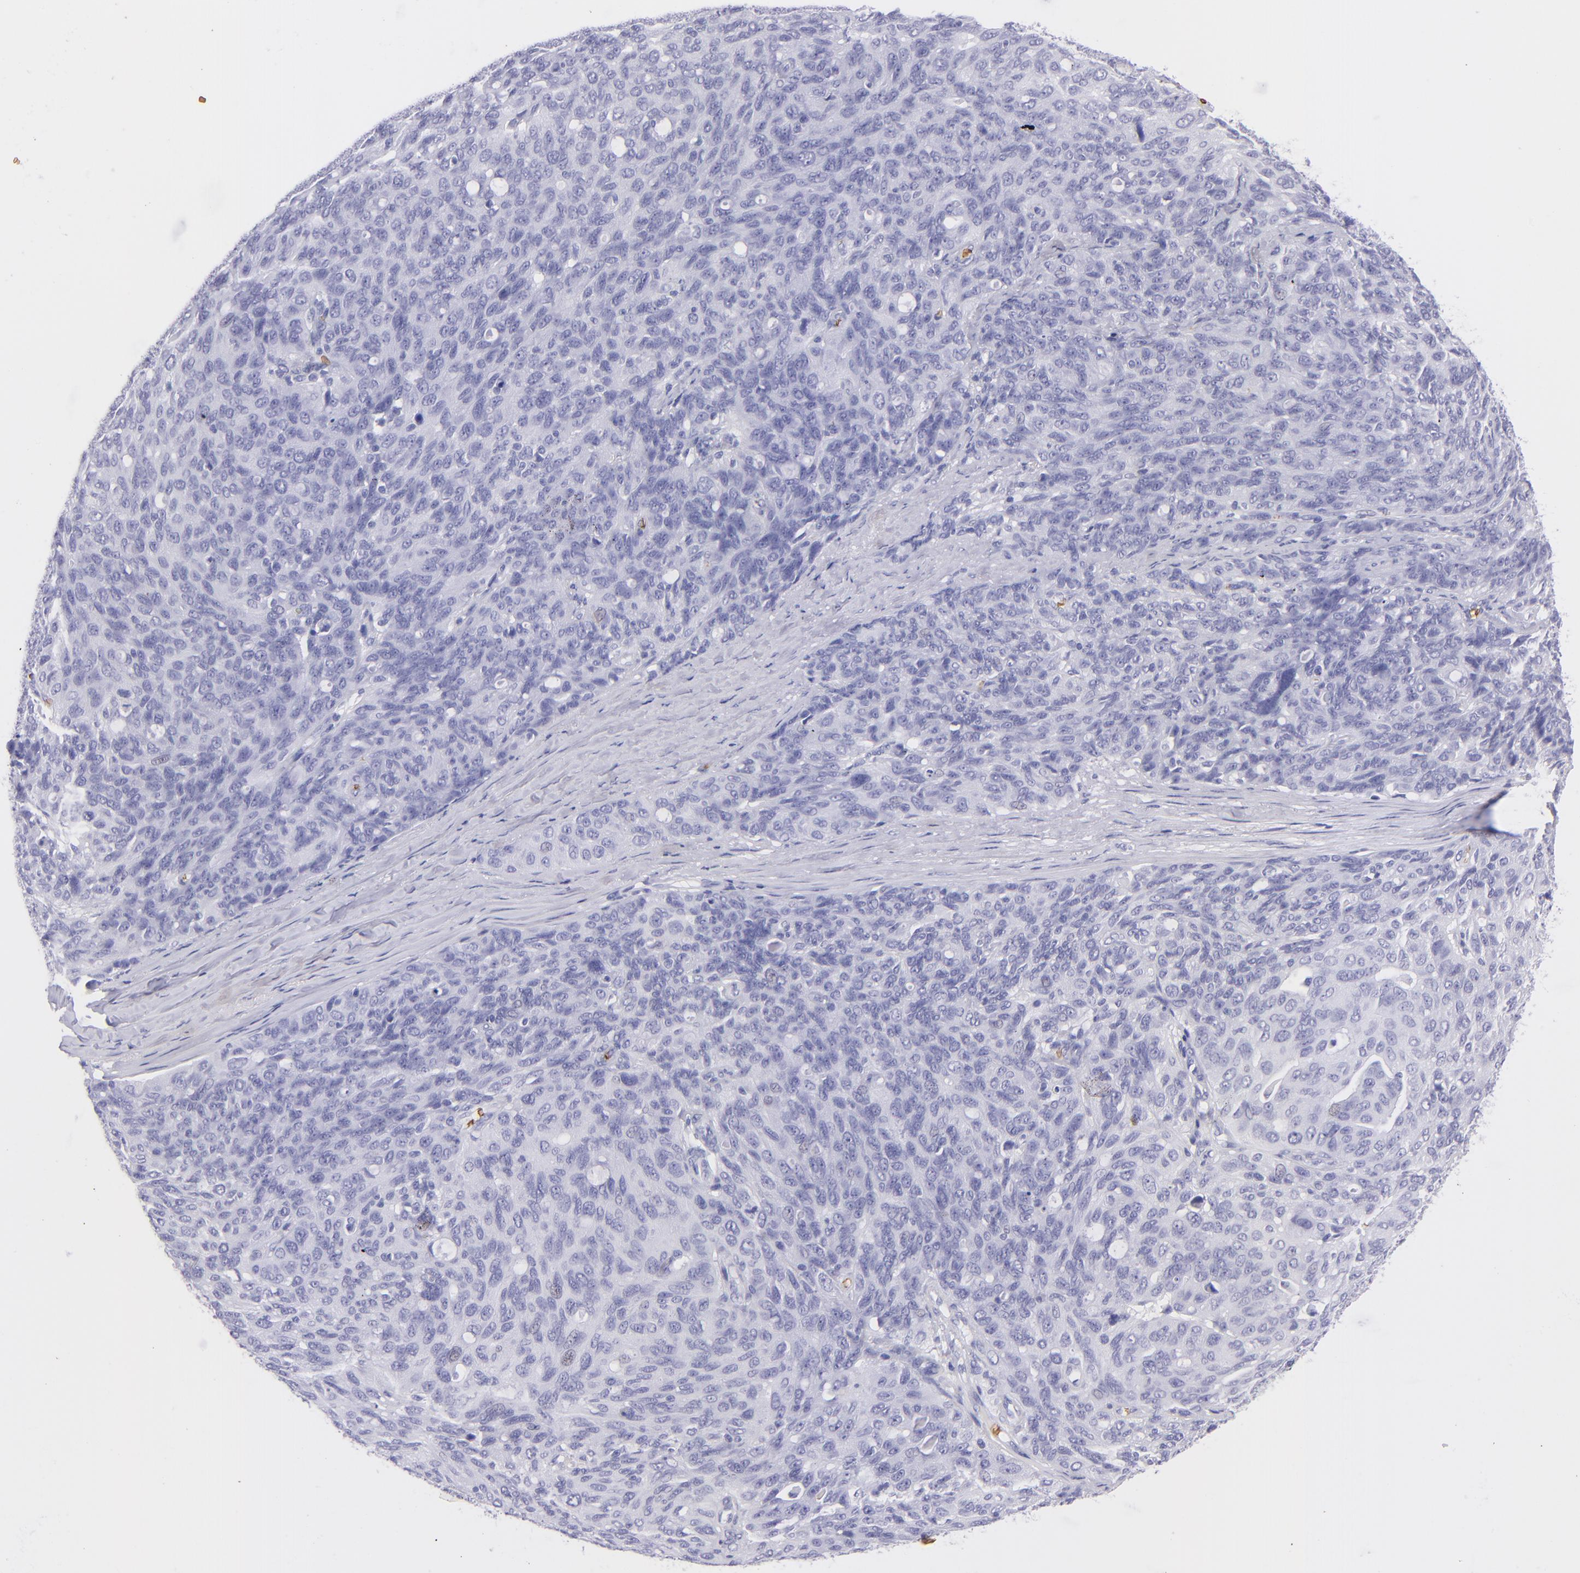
{"staining": {"intensity": "negative", "quantity": "none", "location": "none"}, "tissue": "ovarian cancer", "cell_type": "Tumor cells", "image_type": "cancer", "snomed": [{"axis": "morphology", "description": "Carcinoma, endometroid"}, {"axis": "topography", "description": "Ovary"}], "caption": "IHC histopathology image of human endometroid carcinoma (ovarian) stained for a protein (brown), which exhibits no positivity in tumor cells. Nuclei are stained in blue.", "gene": "GYPA", "patient": {"sex": "female", "age": 60}}